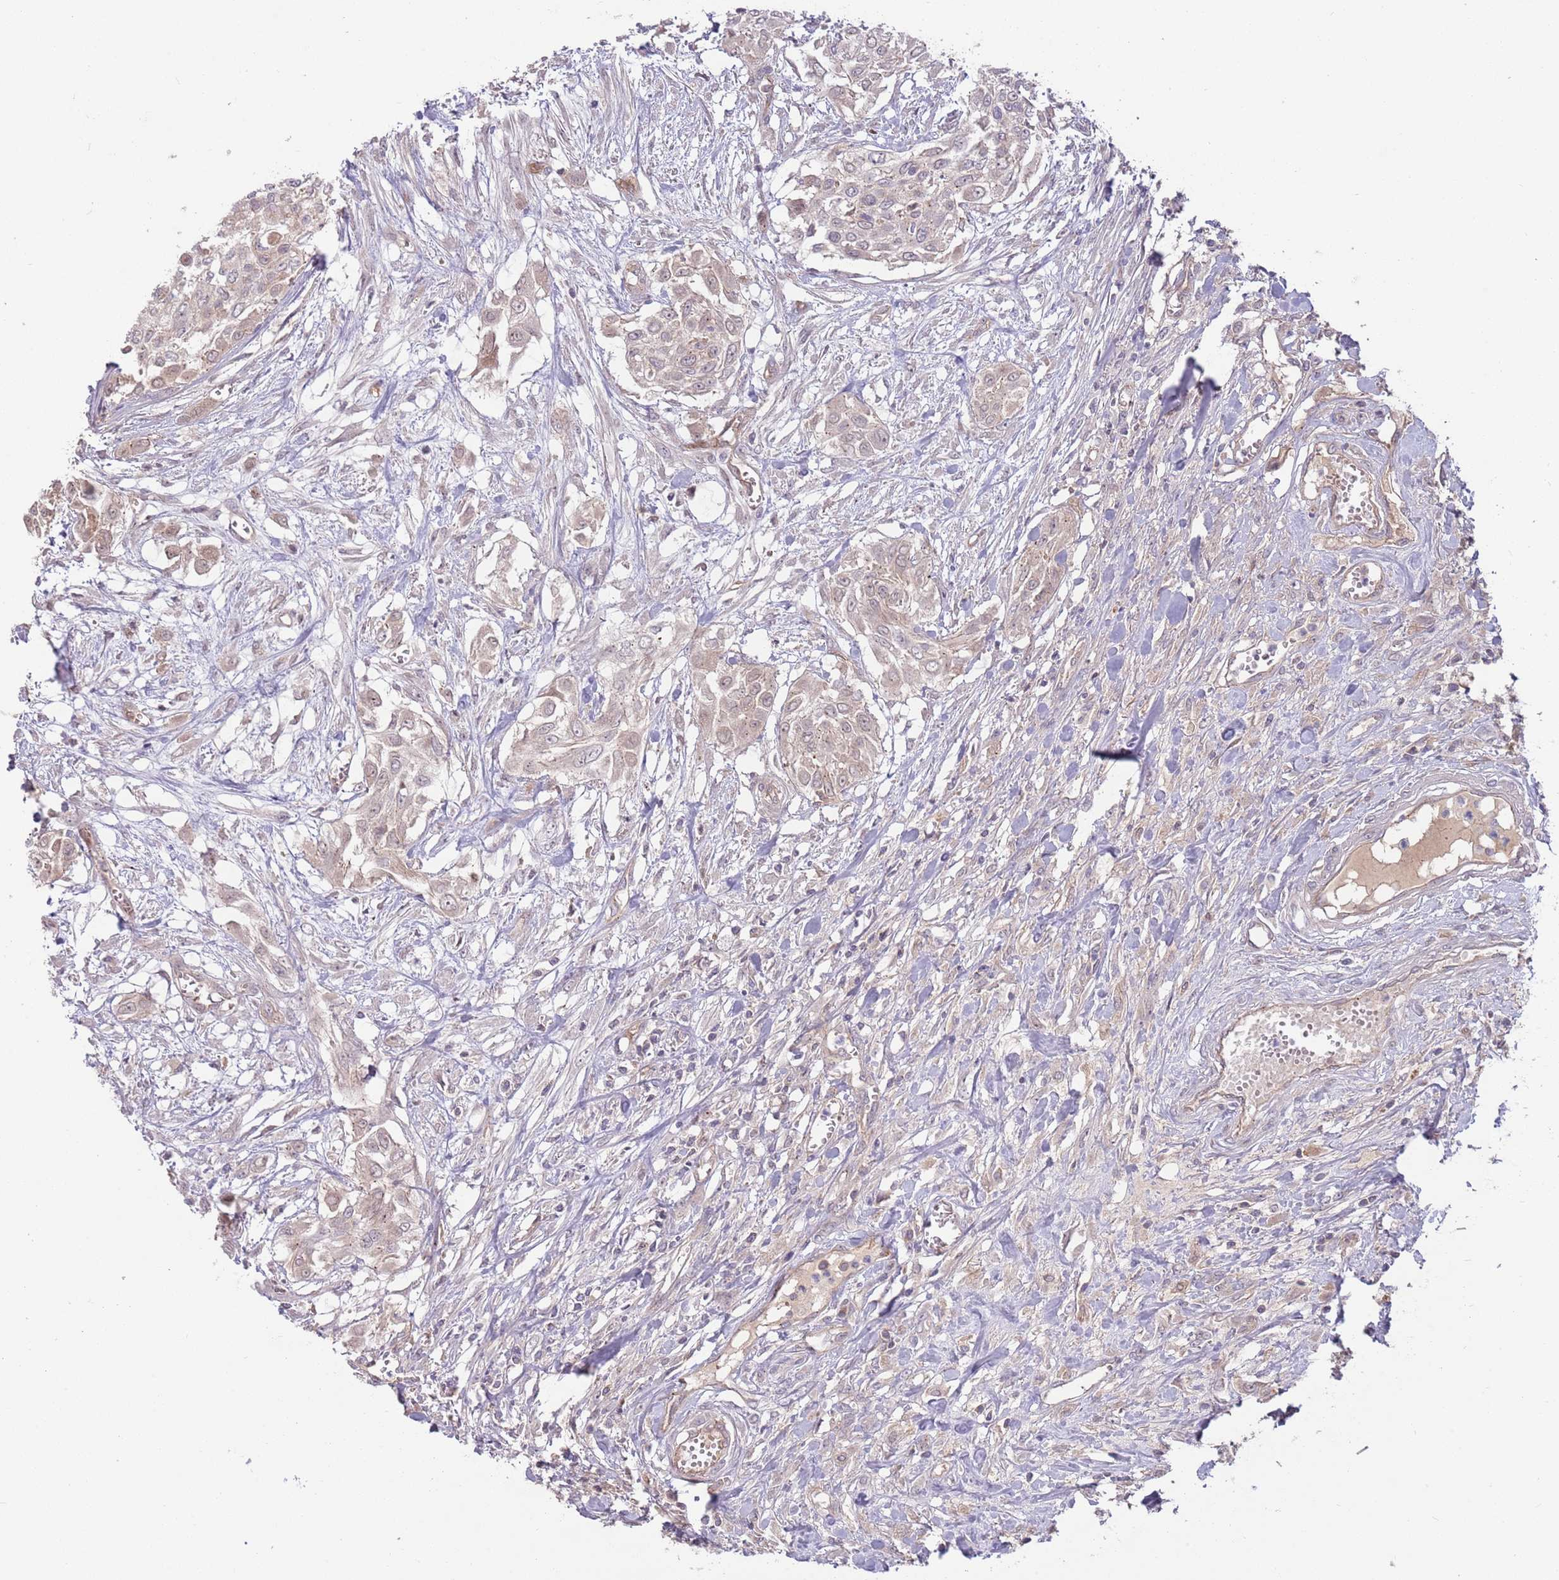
{"staining": {"intensity": "weak", "quantity": "<25%", "location": "cytoplasmic/membranous"}, "tissue": "urothelial cancer", "cell_type": "Tumor cells", "image_type": "cancer", "snomed": [{"axis": "morphology", "description": "Urothelial carcinoma, High grade"}, {"axis": "topography", "description": "Urinary bladder"}], "caption": "DAB immunohistochemical staining of human urothelial carcinoma (high-grade) reveals no significant positivity in tumor cells.", "gene": "SAV1", "patient": {"sex": "male", "age": 57}}